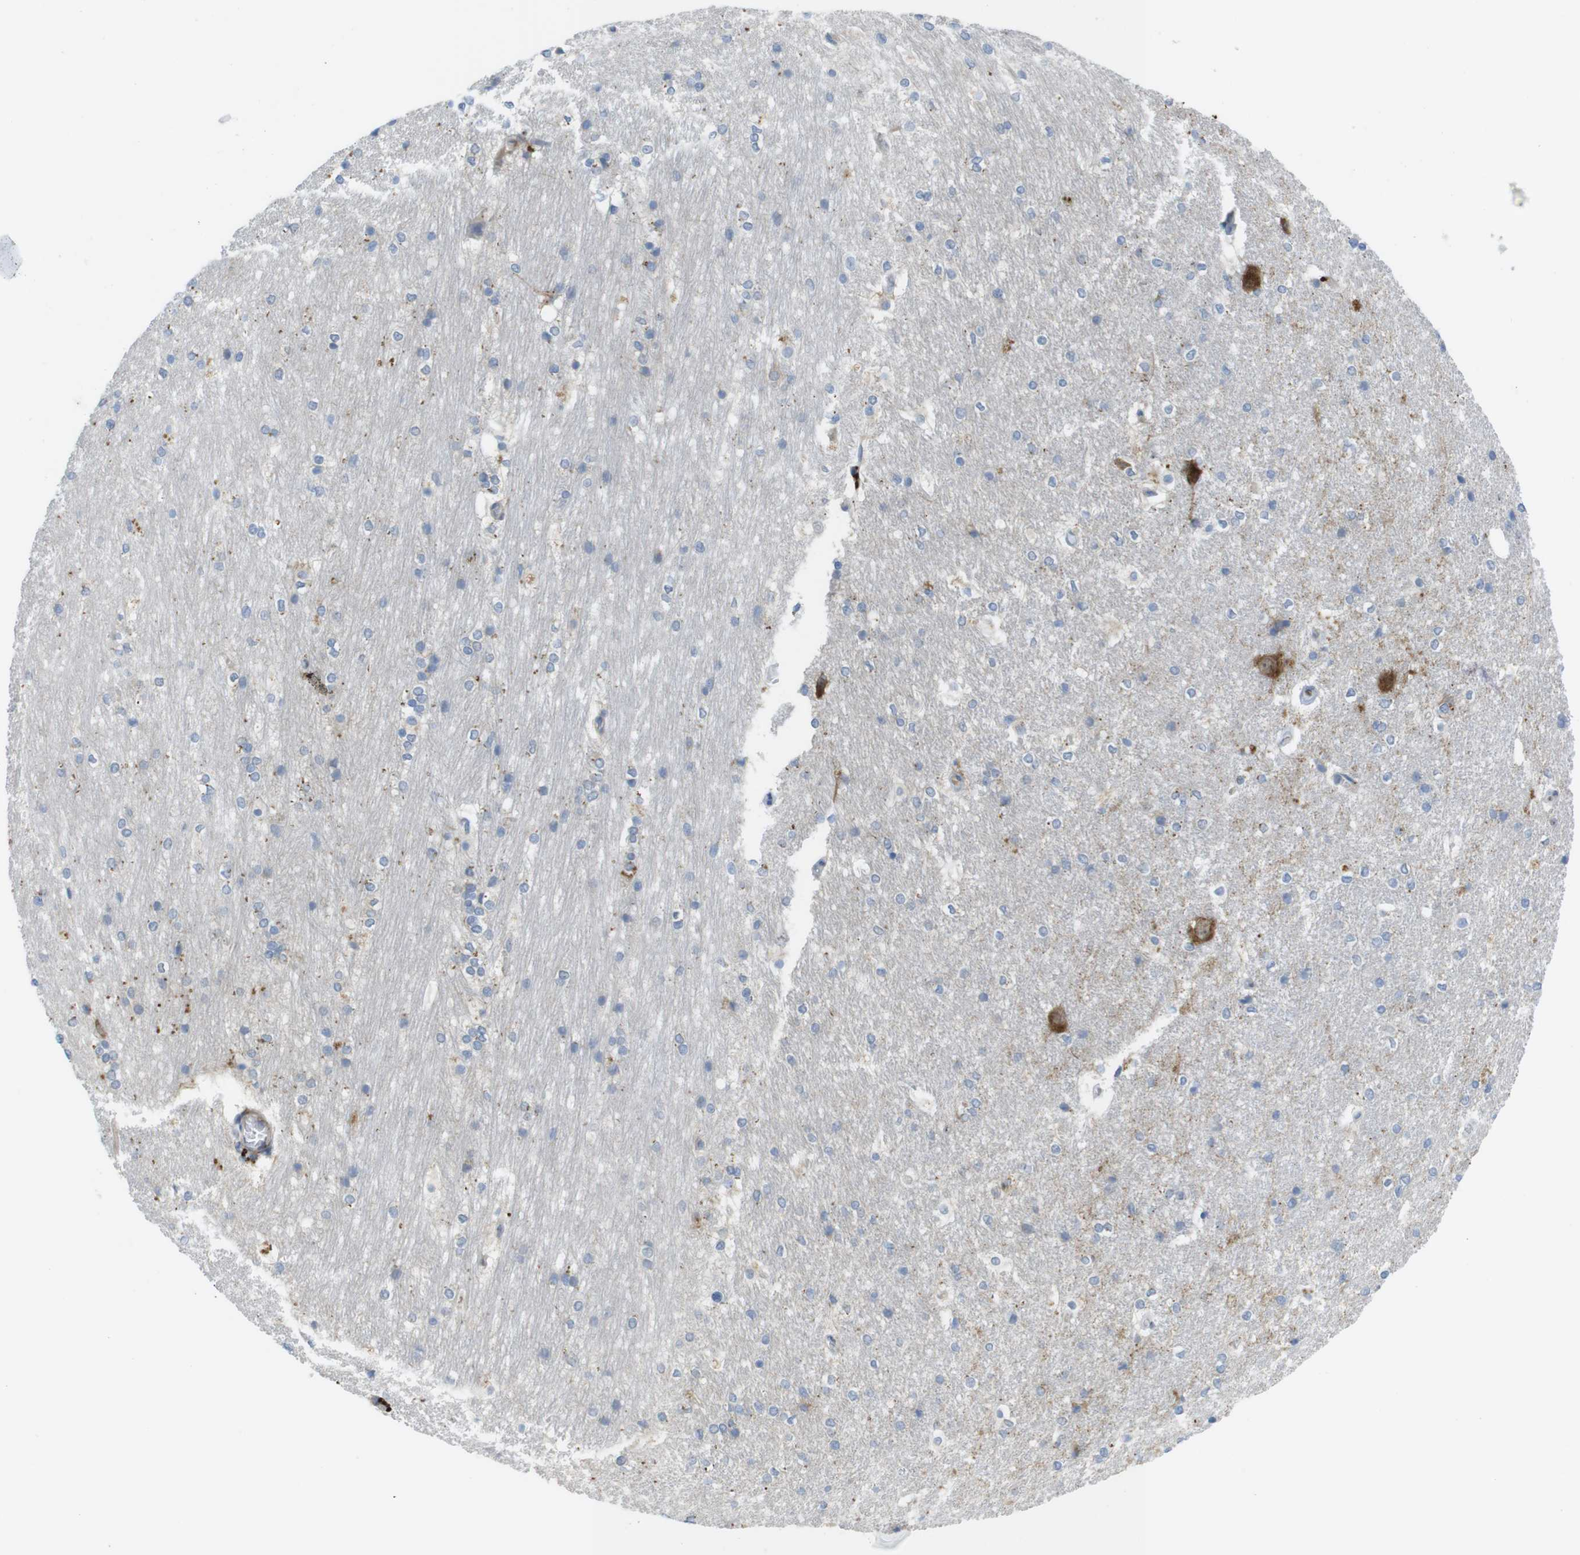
{"staining": {"intensity": "moderate", "quantity": "<25%", "location": "cytoplasmic/membranous"}, "tissue": "hippocampus", "cell_type": "Glial cells", "image_type": "normal", "snomed": [{"axis": "morphology", "description": "Normal tissue, NOS"}, {"axis": "topography", "description": "Hippocampus"}], "caption": "Immunohistochemical staining of unremarkable hippocampus reveals moderate cytoplasmic/membranous protein positivity in about <25% of glial cells. (DAB (3,3'-diaminobenzidine) IHC with brightfield microscopy, high magnification).", "gene": "TMEM234", "patient": {"sex": "female", "age": 19}}